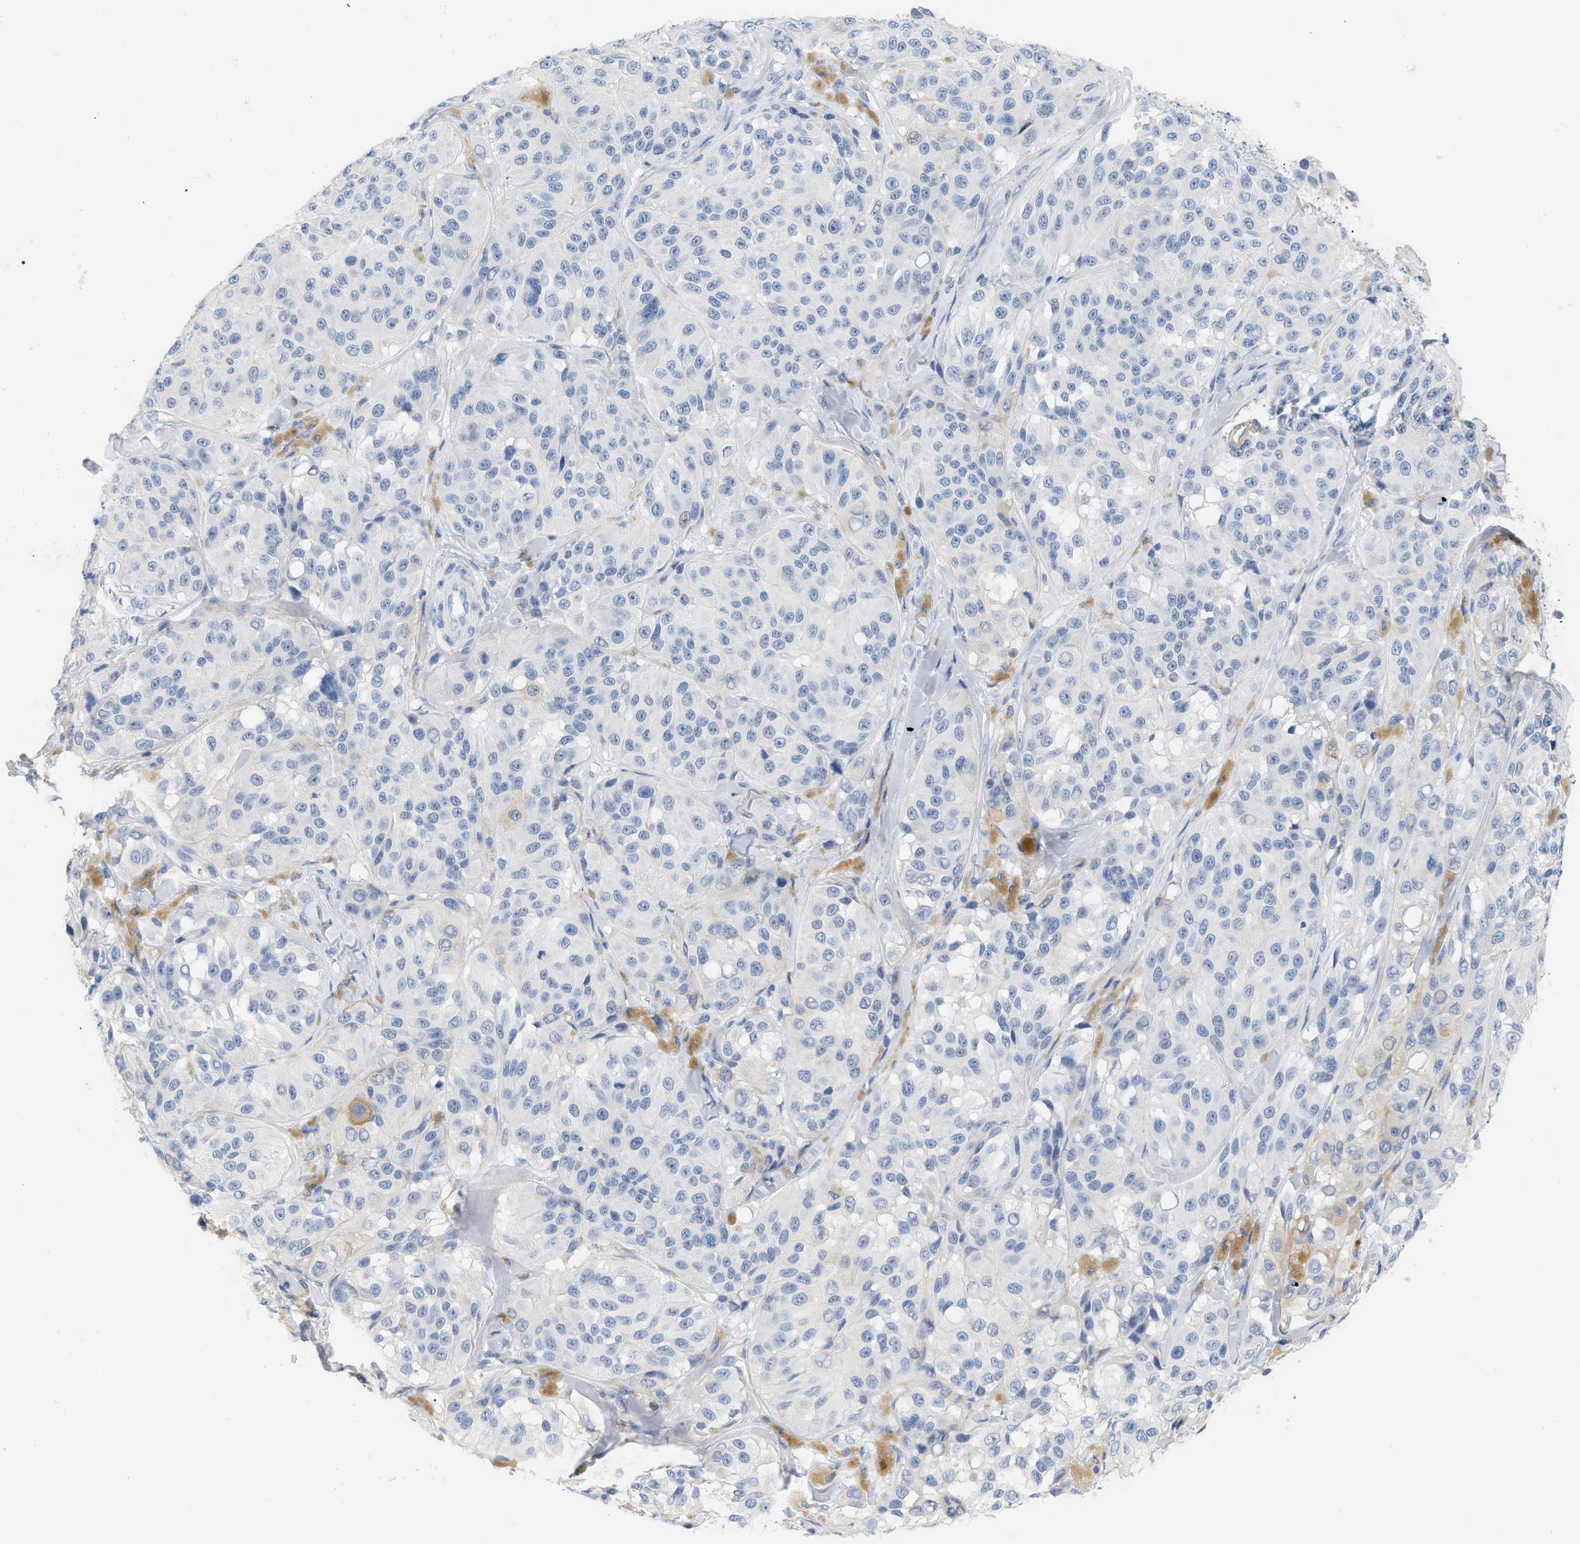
{"staining": {"intensity": "negative", "quantity": "none", "location": "none"}, "tissue": "melanoma", "cell_type": "Tumor cells", "image_type": "cancer", "snomed": [{"axis": "morphology", "description": "Malignant melanoma, NOS"}, {"axis": "topography", "description": "Skin"}], "caption": "A photomicrograph of human melanoma is negative for staining in tumor cells.", "gene": "CFH", "patient": {"sex": "male", "age": 84}}